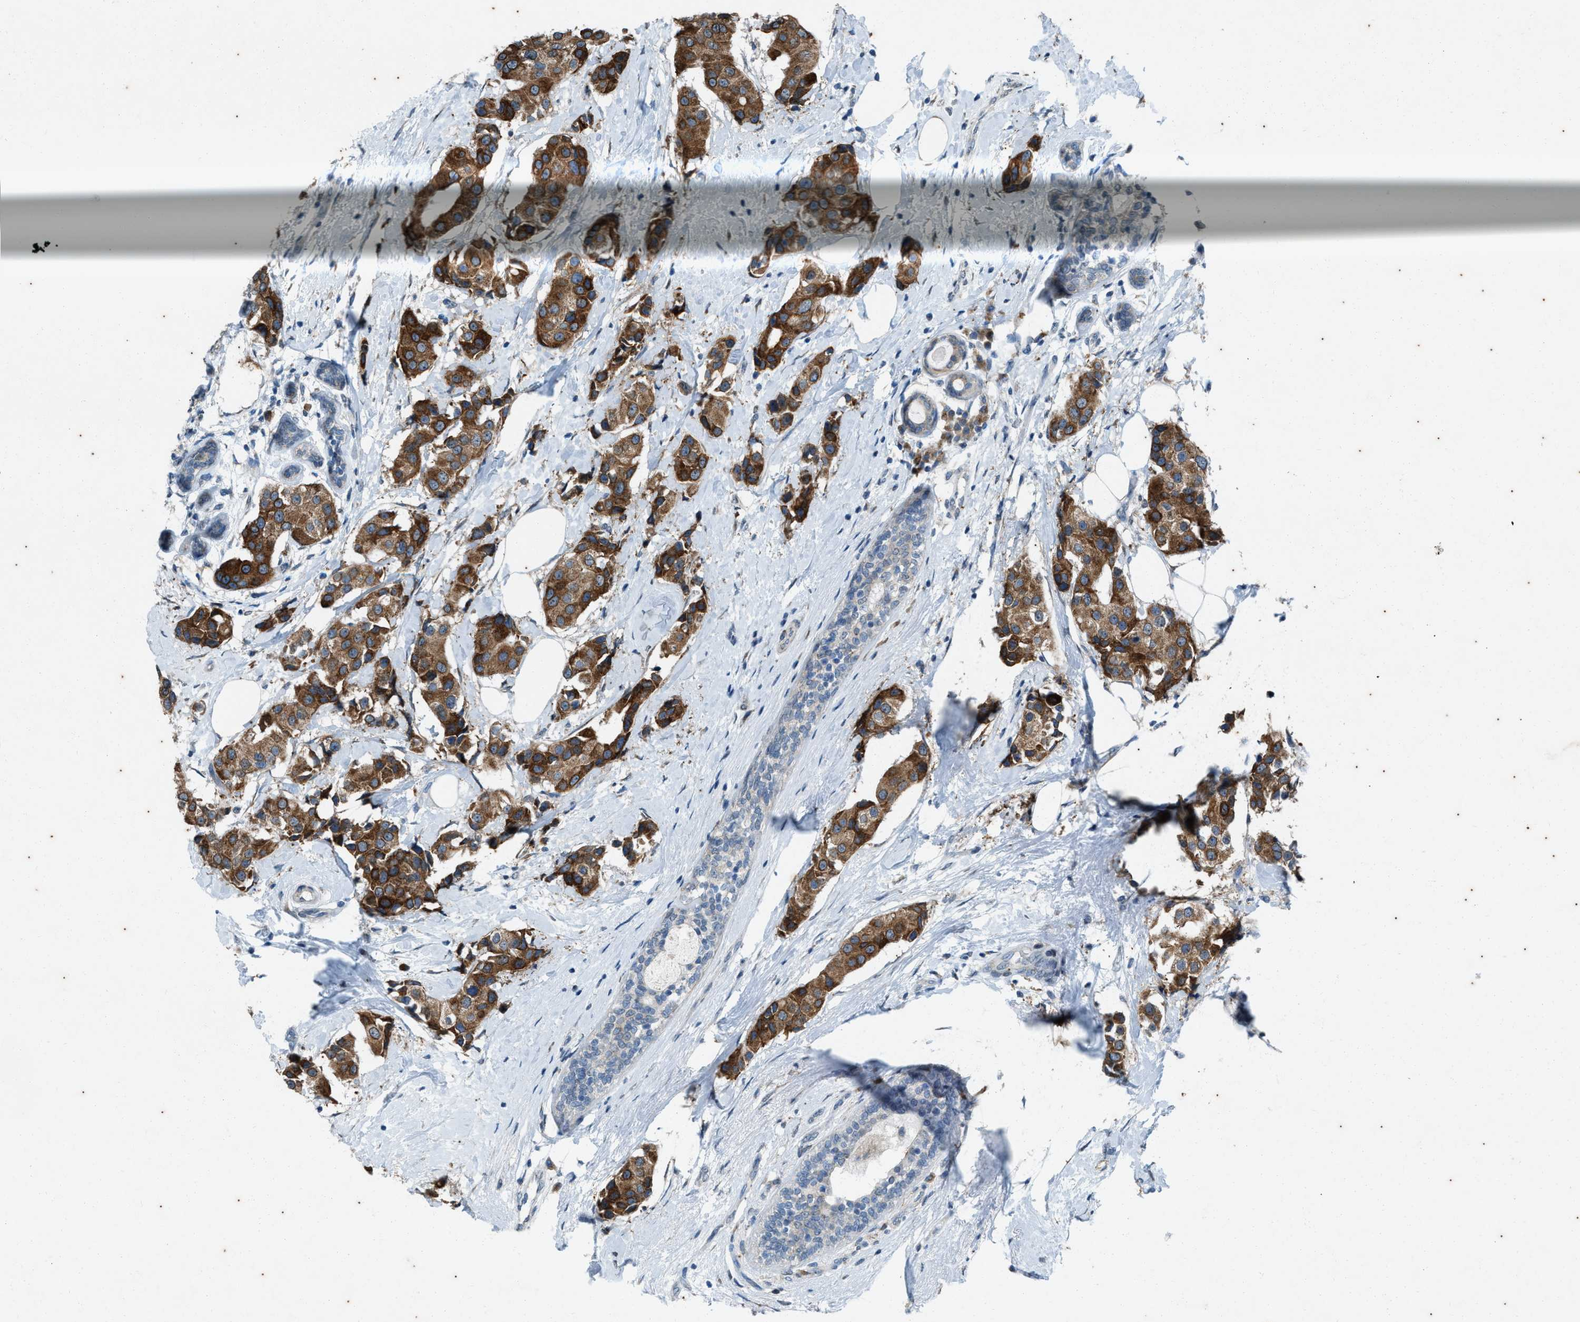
{"staining": {"intensity": "strong", "quantity": ">75%", "location": "cytoplasmic/membranous"}, "tissue": "breast cancer", "cell_type": "Tumor cells", "image_type": "cancer", "snomed": [{"axis": "morphology", "description": "Normal tissue, NOS"}, {"axis": "morphology", "description": "Duct carcinoma"}, {"axis": "topography", "description": "Breast"}], "caption": "This histopathology image shows breast cancer (intraductal carcinoma) stained with immunohistochemistry to label a protein in brown. The cytoplasmic/membranous of tumor cells show strong positivity for the protein. Nuclei are counter-stained blue.", "gene": "CHPF2", "patient": {"sex": "female", "age": 39}}